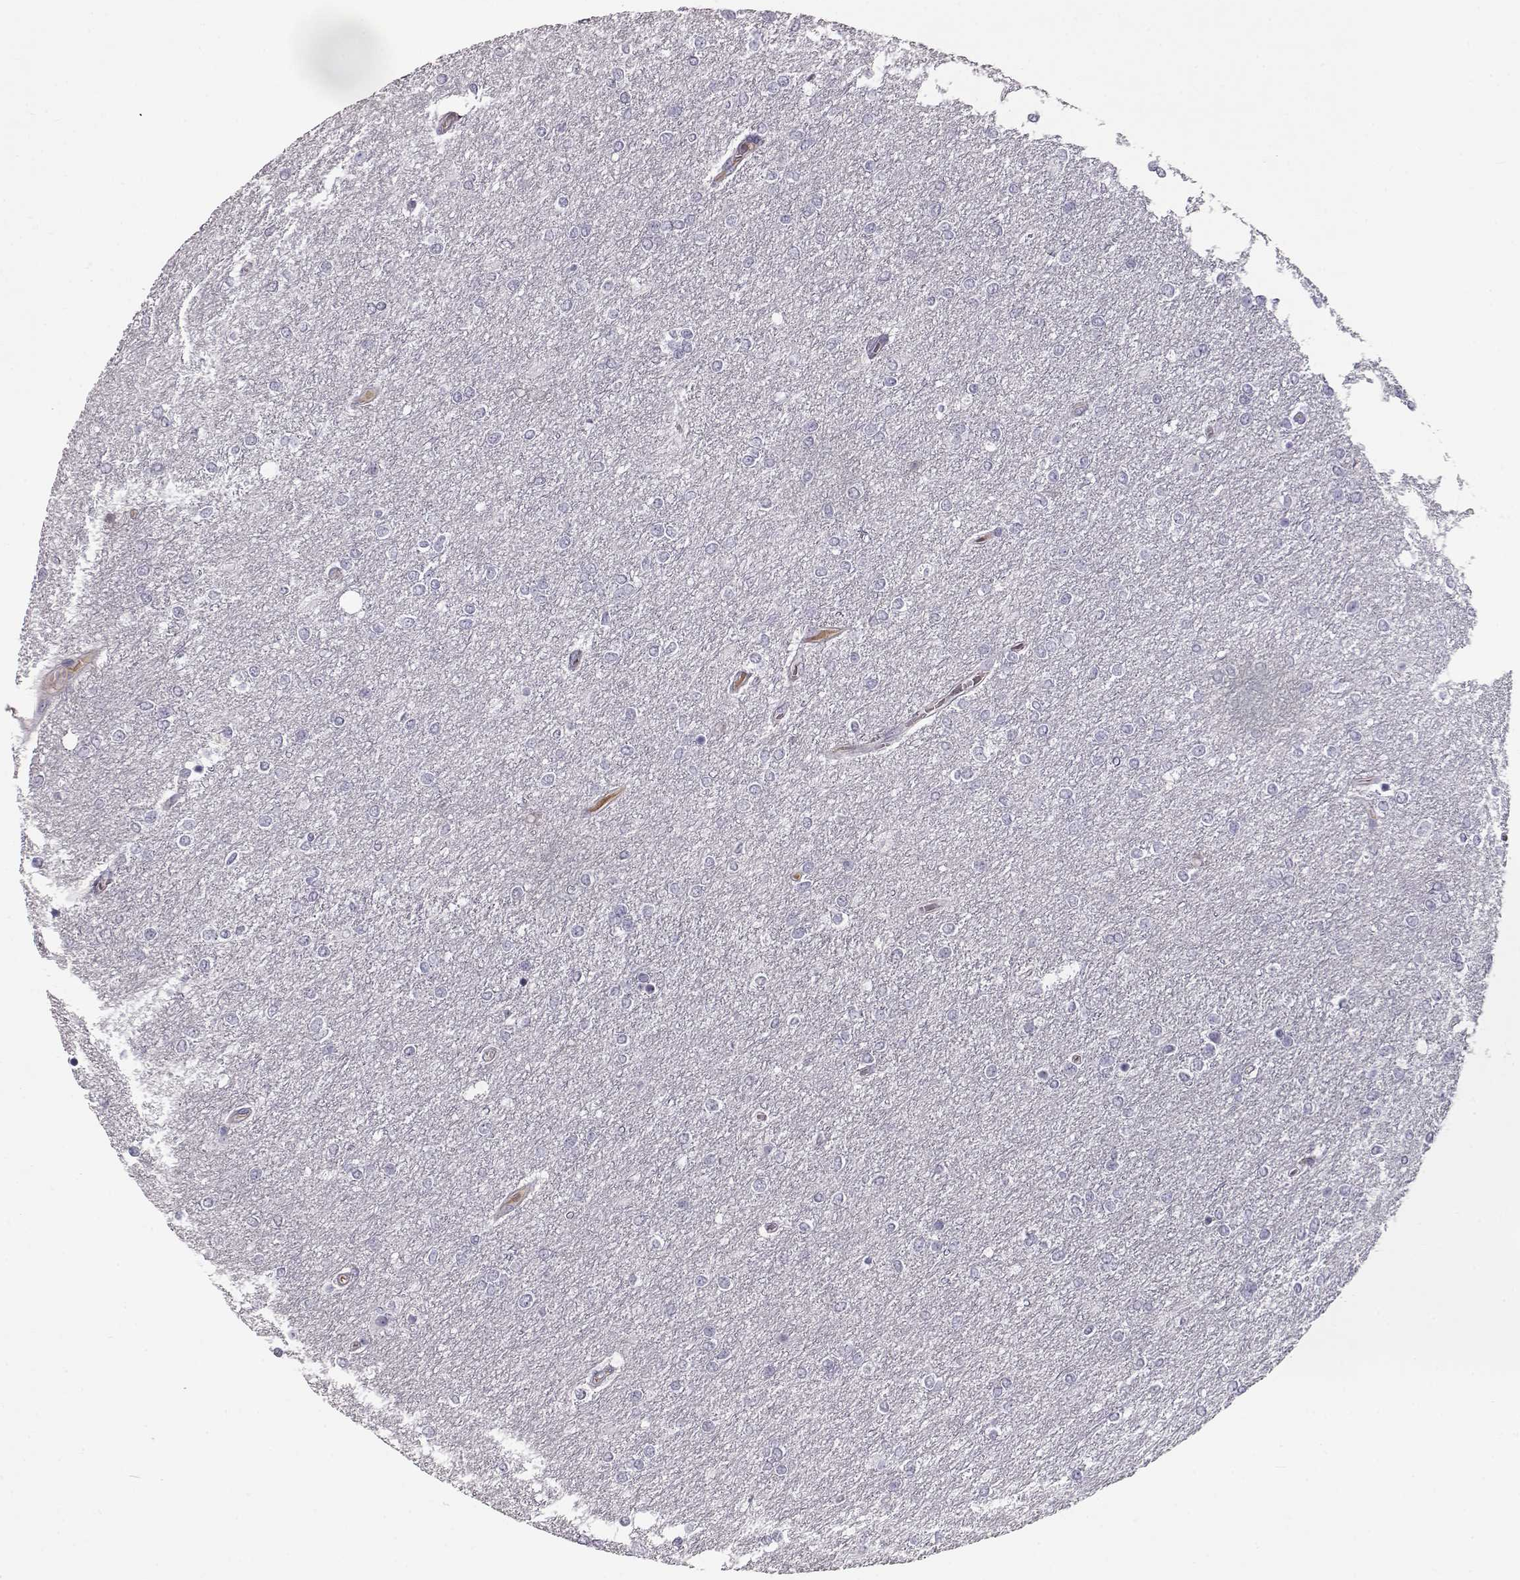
{"staining": {"intensity": "negative", "quantity": "none", "location": "none"}, "tissue": "glioma", "cell_type": "Tumor cells", "image_type": "cancer", "snomed": [{"axis": "morphology", "description": "Glioma, malignant, High grade"}, {"axis": "topography", "description": "Brain"}], "caption": "Immunohistochemical staining of human malignant glioma (high-grade) shows no significant expression in tumor cells. (Brightfield microscopy of DAB immunohistochemistry (IHC) at high magnification).", "gene": "CCL19", "patient": {"sex": "female", "age": 61}}